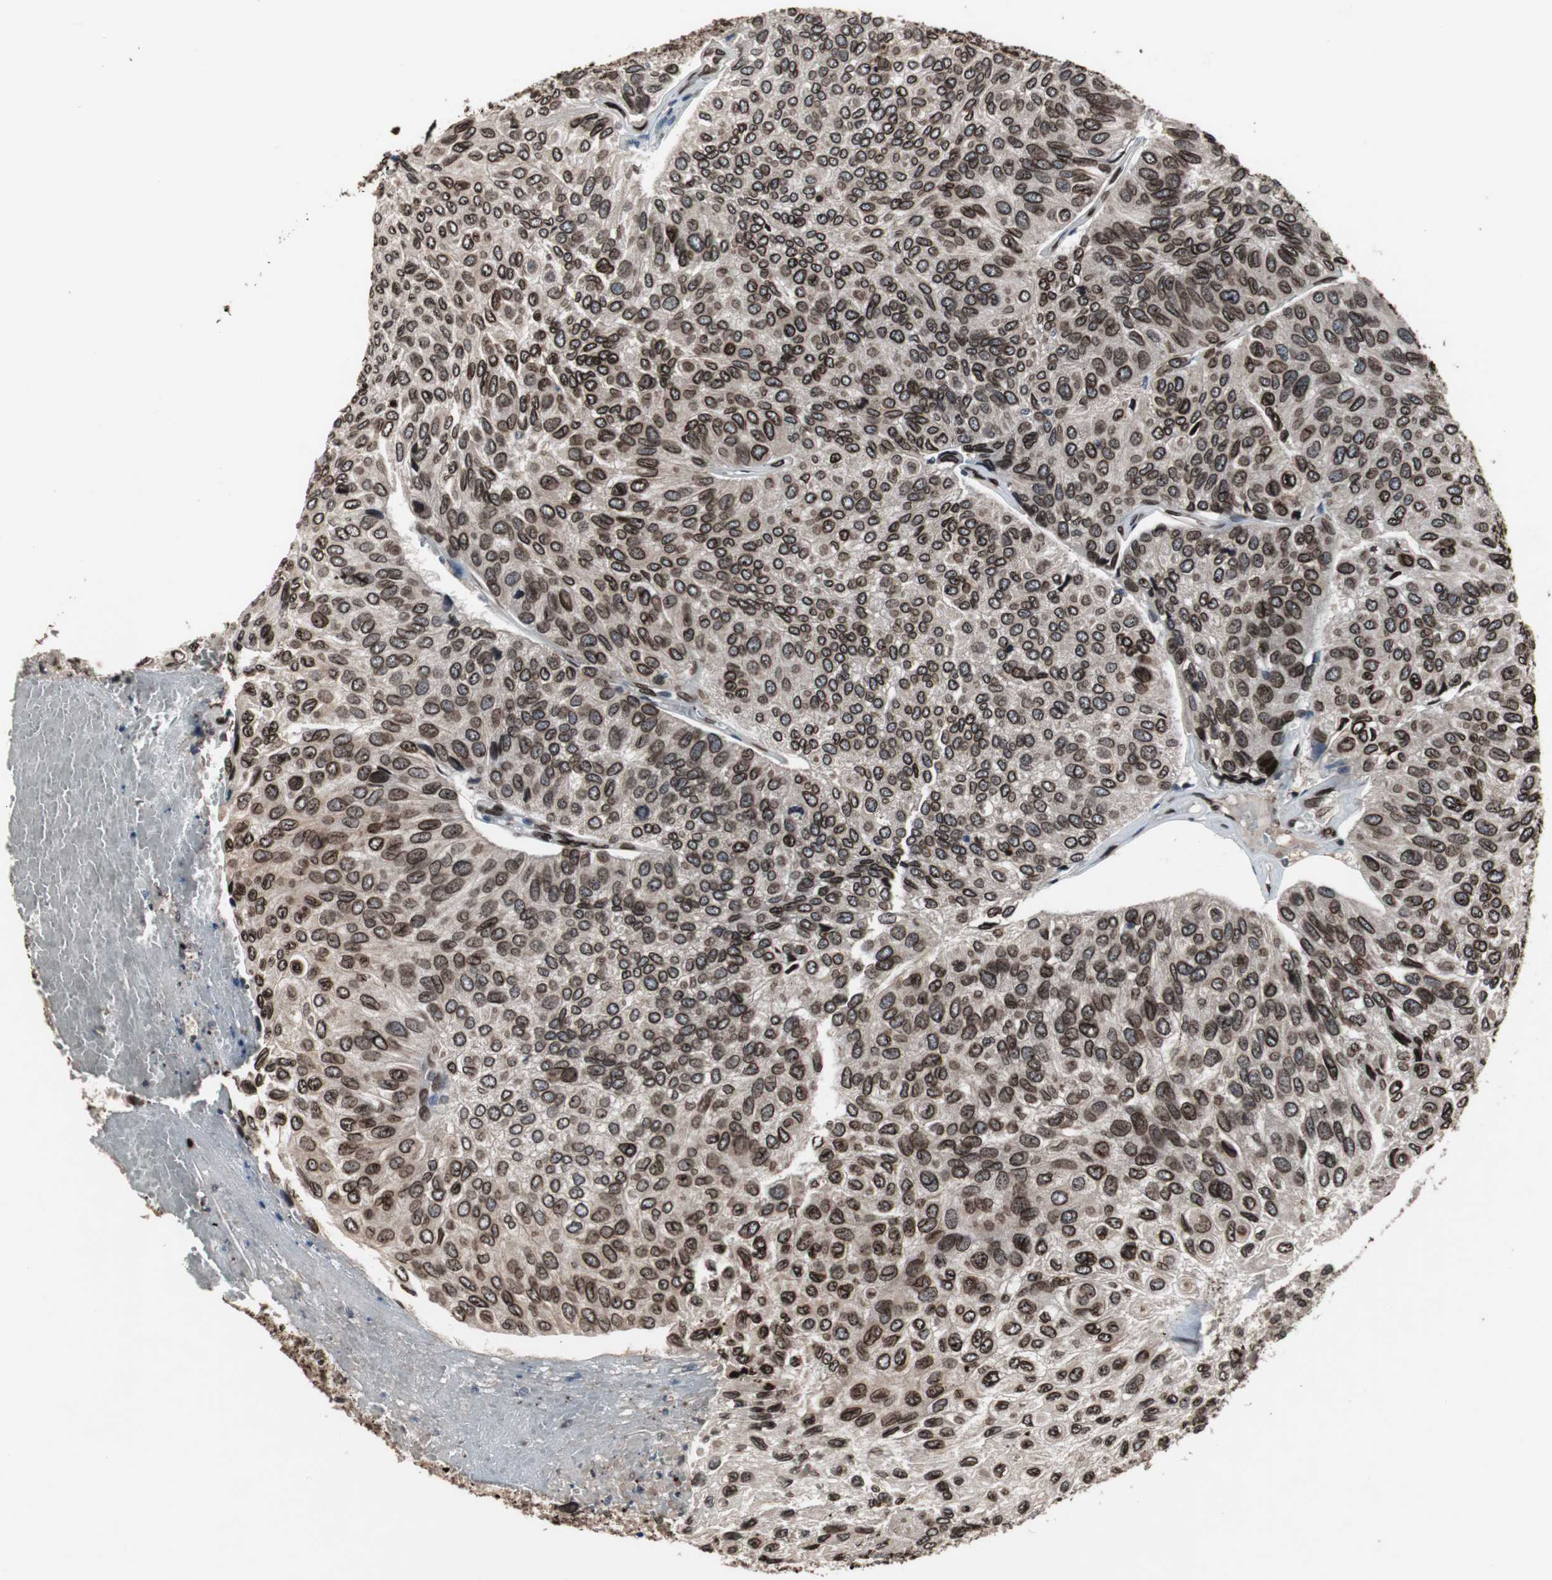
{"staining": {"intensity": "strong", "quantity": ">75%", "location": "cytoplasmic/membranous,nuclear"}, "tissue": "urothelial cancer", "cell_type": "Tumor cells", "image_type": "cancer", "snomed": [{"axis": "morphology", "description": "Urothelial carcinoma, High grade"}, {"axis": "topography", "description": "Urinary bladder"}], "caption": "This image displays urothelial carcinoma (high-grade) stained with immunohistochemistry to label a protein in brown. The cytoplasmic/membranous and nuclear of tumor cells show strong positivity for the protein. Nuclei are counter-stained blue.", "gene": "LMNA", "patient": {"sex": "male", "age": 66}}